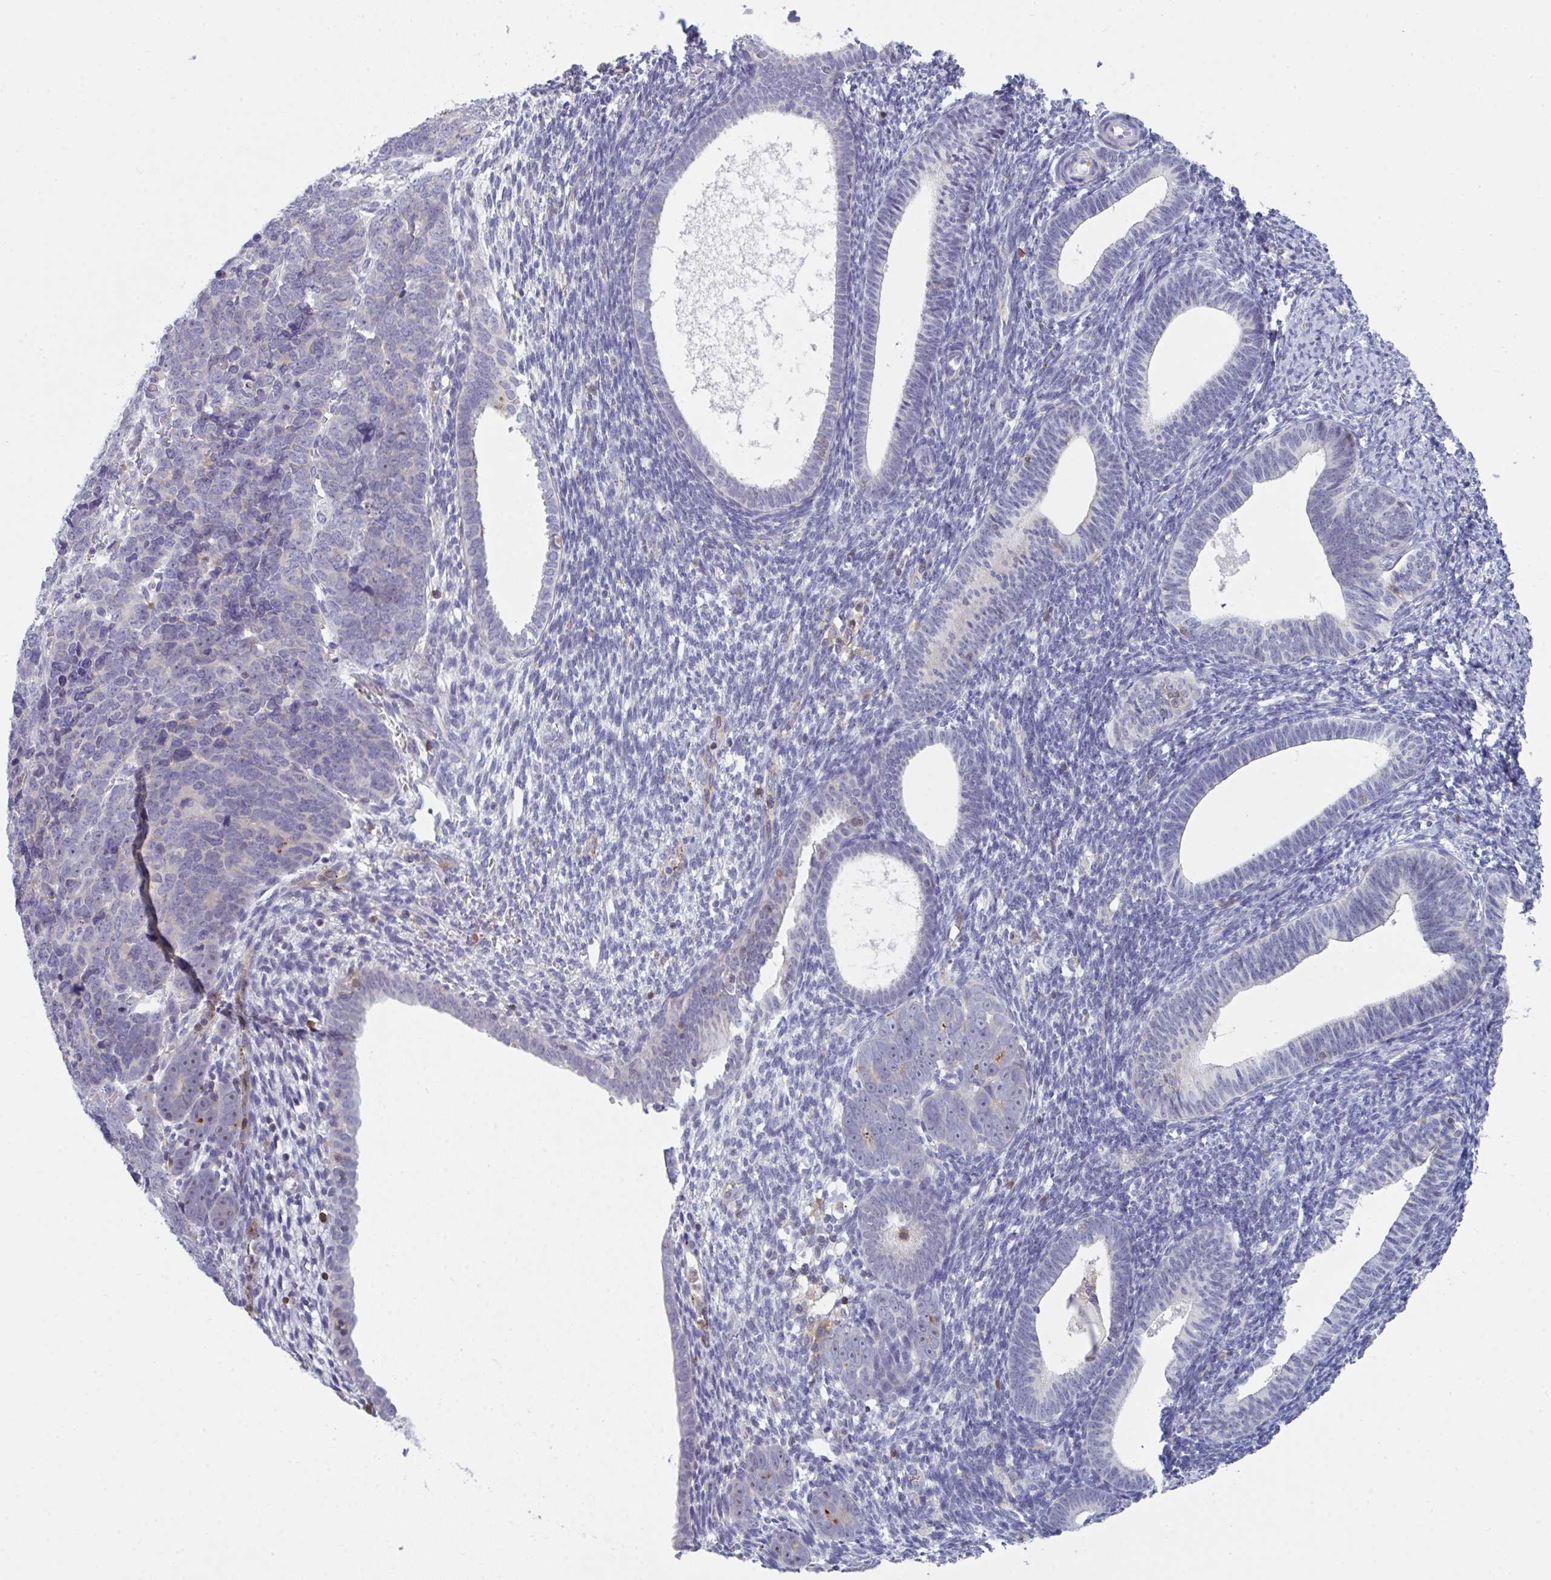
{"staining": {"intensity": "negative", "quantity": "none", "location": "none"}, "tissue": "endometrial cancer", "cell_type": "Tumor cells", "image_type": "cancer", "snomed": [{"axis": "morphology", "description": "Adenocarcinoma, NOS"}, {"axis": "topography", "description": "Endometrium"}], "caption": "Endometrial cancer stained for a protein using IHC displays no expression tumor cells.", "gene": "CD80", "patient": {"sex": "female", "age": 82}}